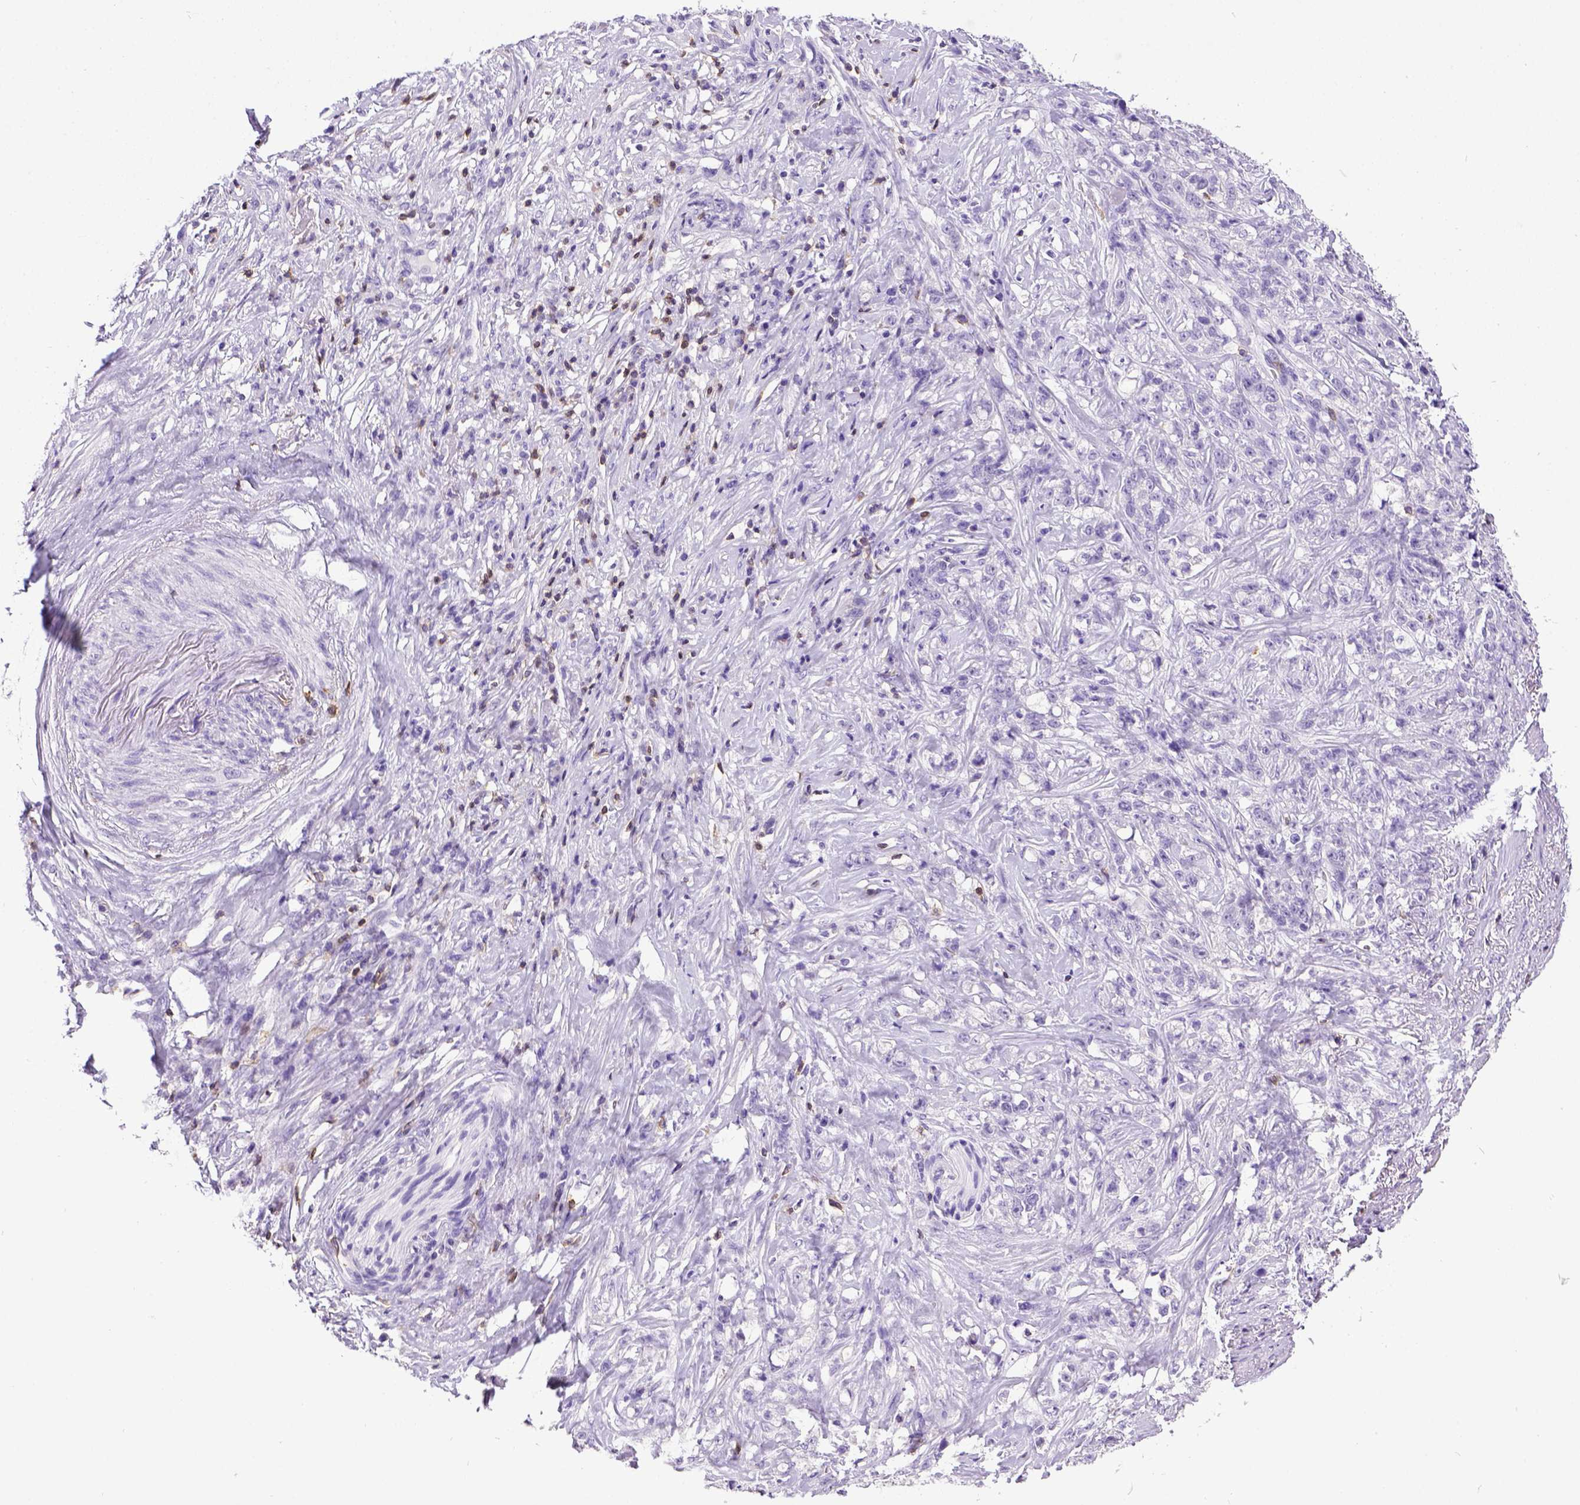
{"staining": {"intensity": "negative", "quantity": "none", "location": "none"}, "tissue": "stomach cancer", "cell_type": "Tumor cells", "image_type": "cancer", "snomed": [{"axis": "morphology", "description": "Adenocarcinoma, NOS"}, {"axis": "topography", "description": "Stomach, lower"}], "caption": "DAB immunohistochemical staining of stomach cancer reveals no significant positivity in tumor cells.", "gene": "CD3E", "patient": {"sex": "male", "age": 88}}